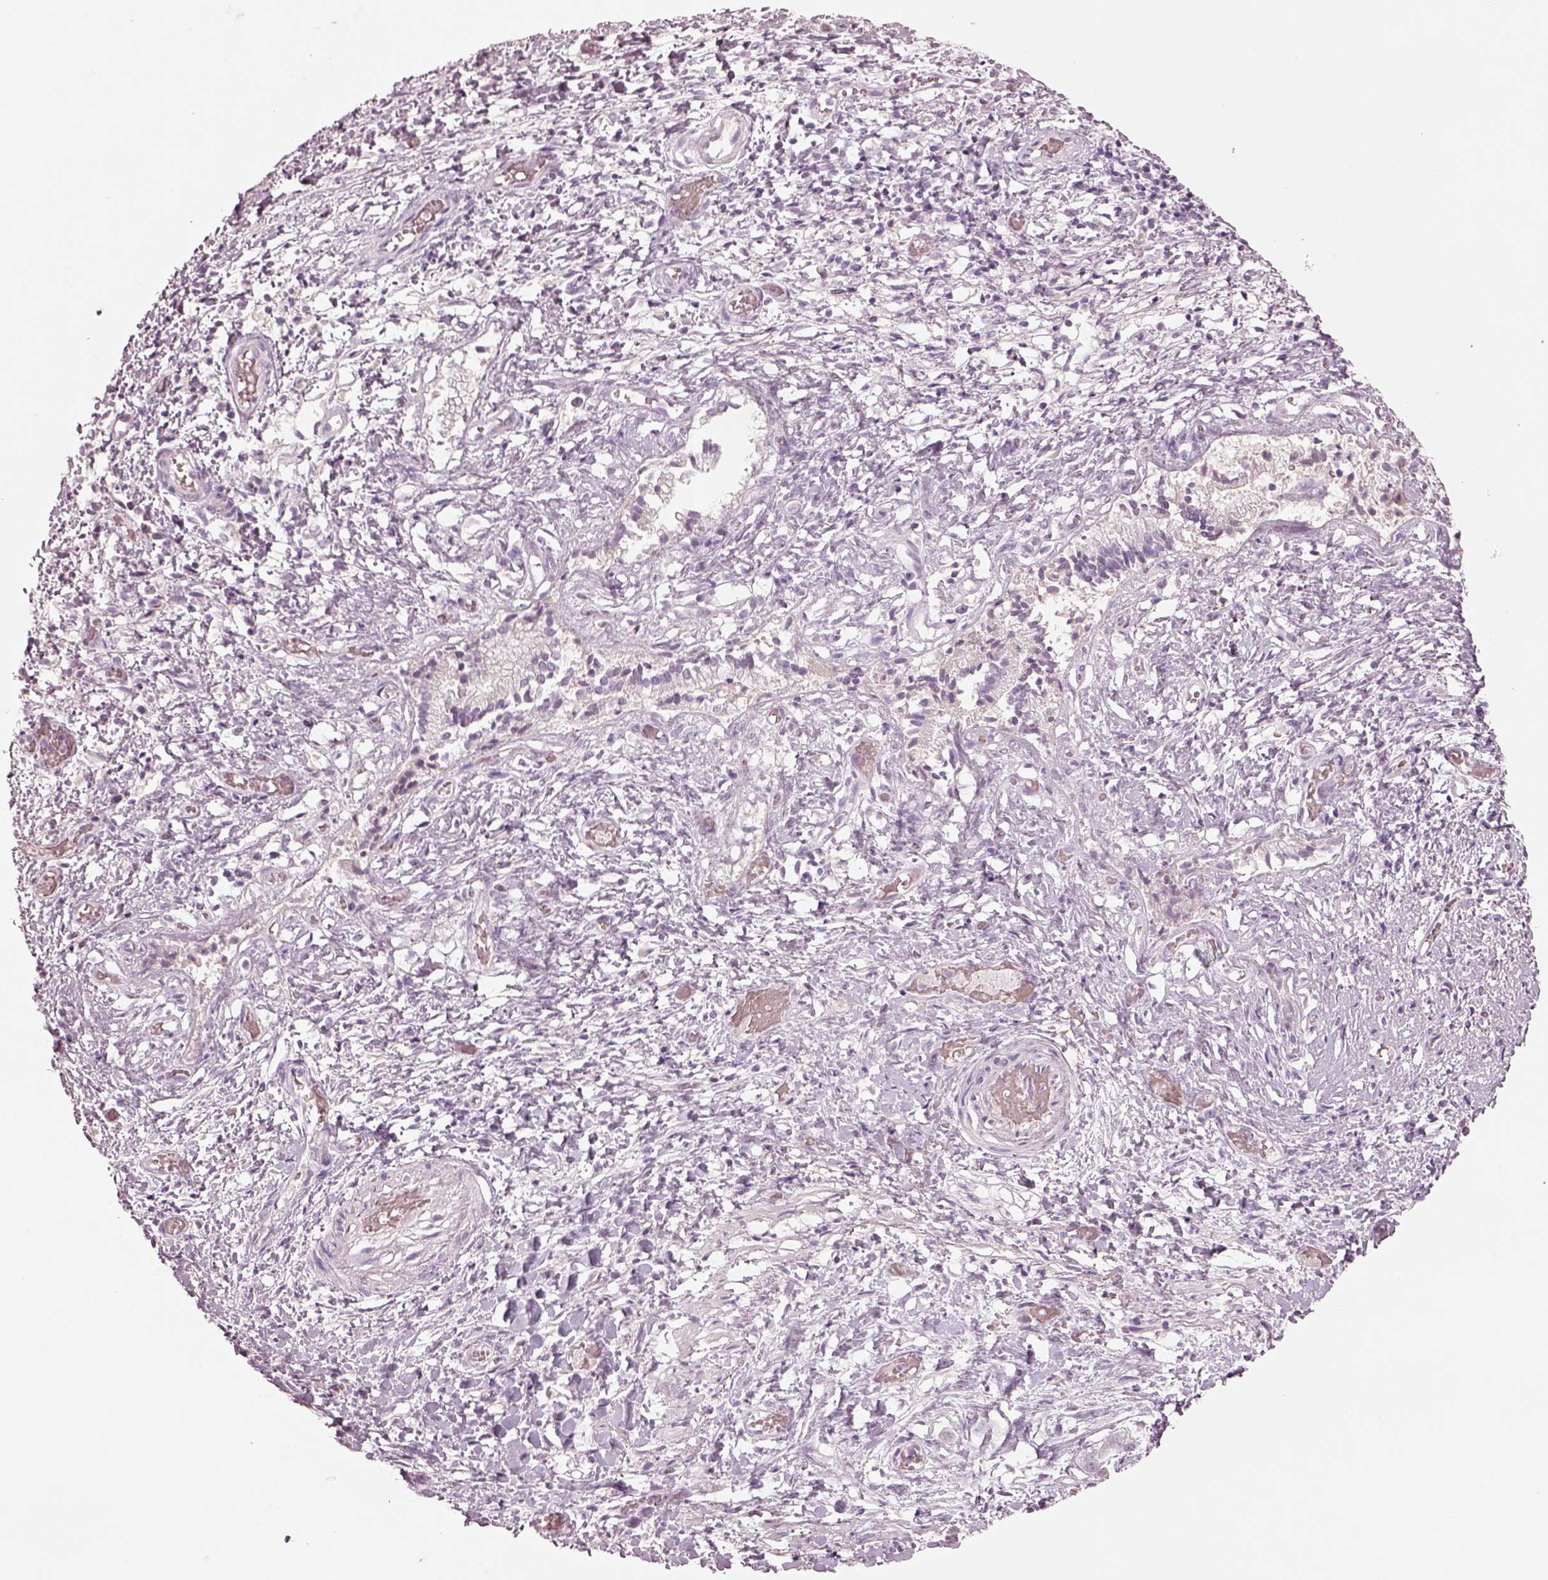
{"staining": {"intensity": "negative", "quantity": "none", "location": "none"}, "tissue": "liver cancer", "cell_type": "Tumor cells", "image_type": "cancer", "snomed": [{"axis": "morphology", "description": "Cholangiocarcinoma"}, {"axis": "topography", "description": "Liver"}], "caption": "Tumor cells are negative for brown protein staining in liver cancer.", "gene": "SPATA6L", "patient": {"sex": "female", "age": 52}}